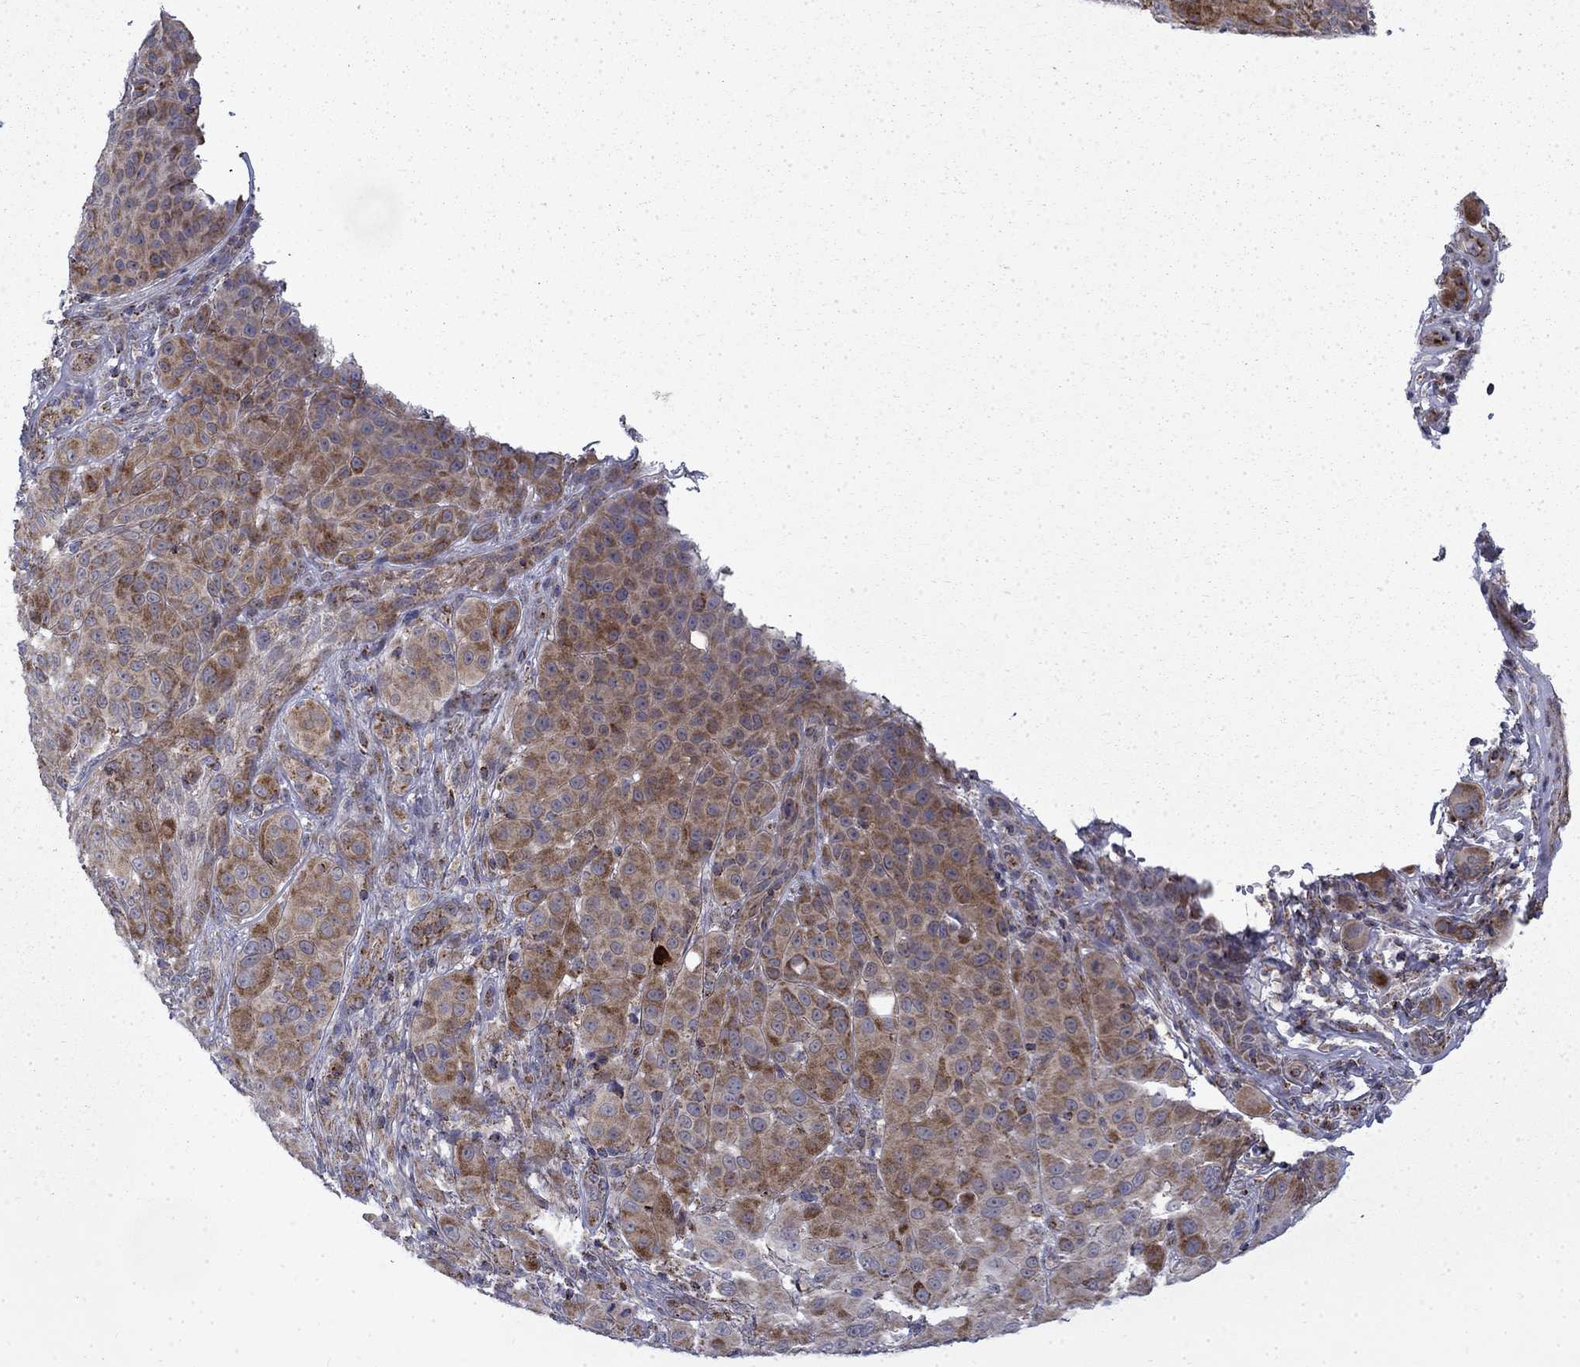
{"staining": {"intensity": "moderate", "quantity": ">75%", "location": "cytoplasmic/membranous"}, "tissue": "melanoma", "cell_type": "Tumor cells", "image_type": "cancer", "snomed": [{"axis": "morphology", "description": "Malignant melanoma, NOS"}, {"axis": "topography", "description": "Skin"}], "caption": "Protein expression analysis of melanoma reveals moderate cytoplasmic/membranous positivity in about >75% of tumor cells.", "gene": "PCBP3", "patient": {"sex": "female", "age": 87}}